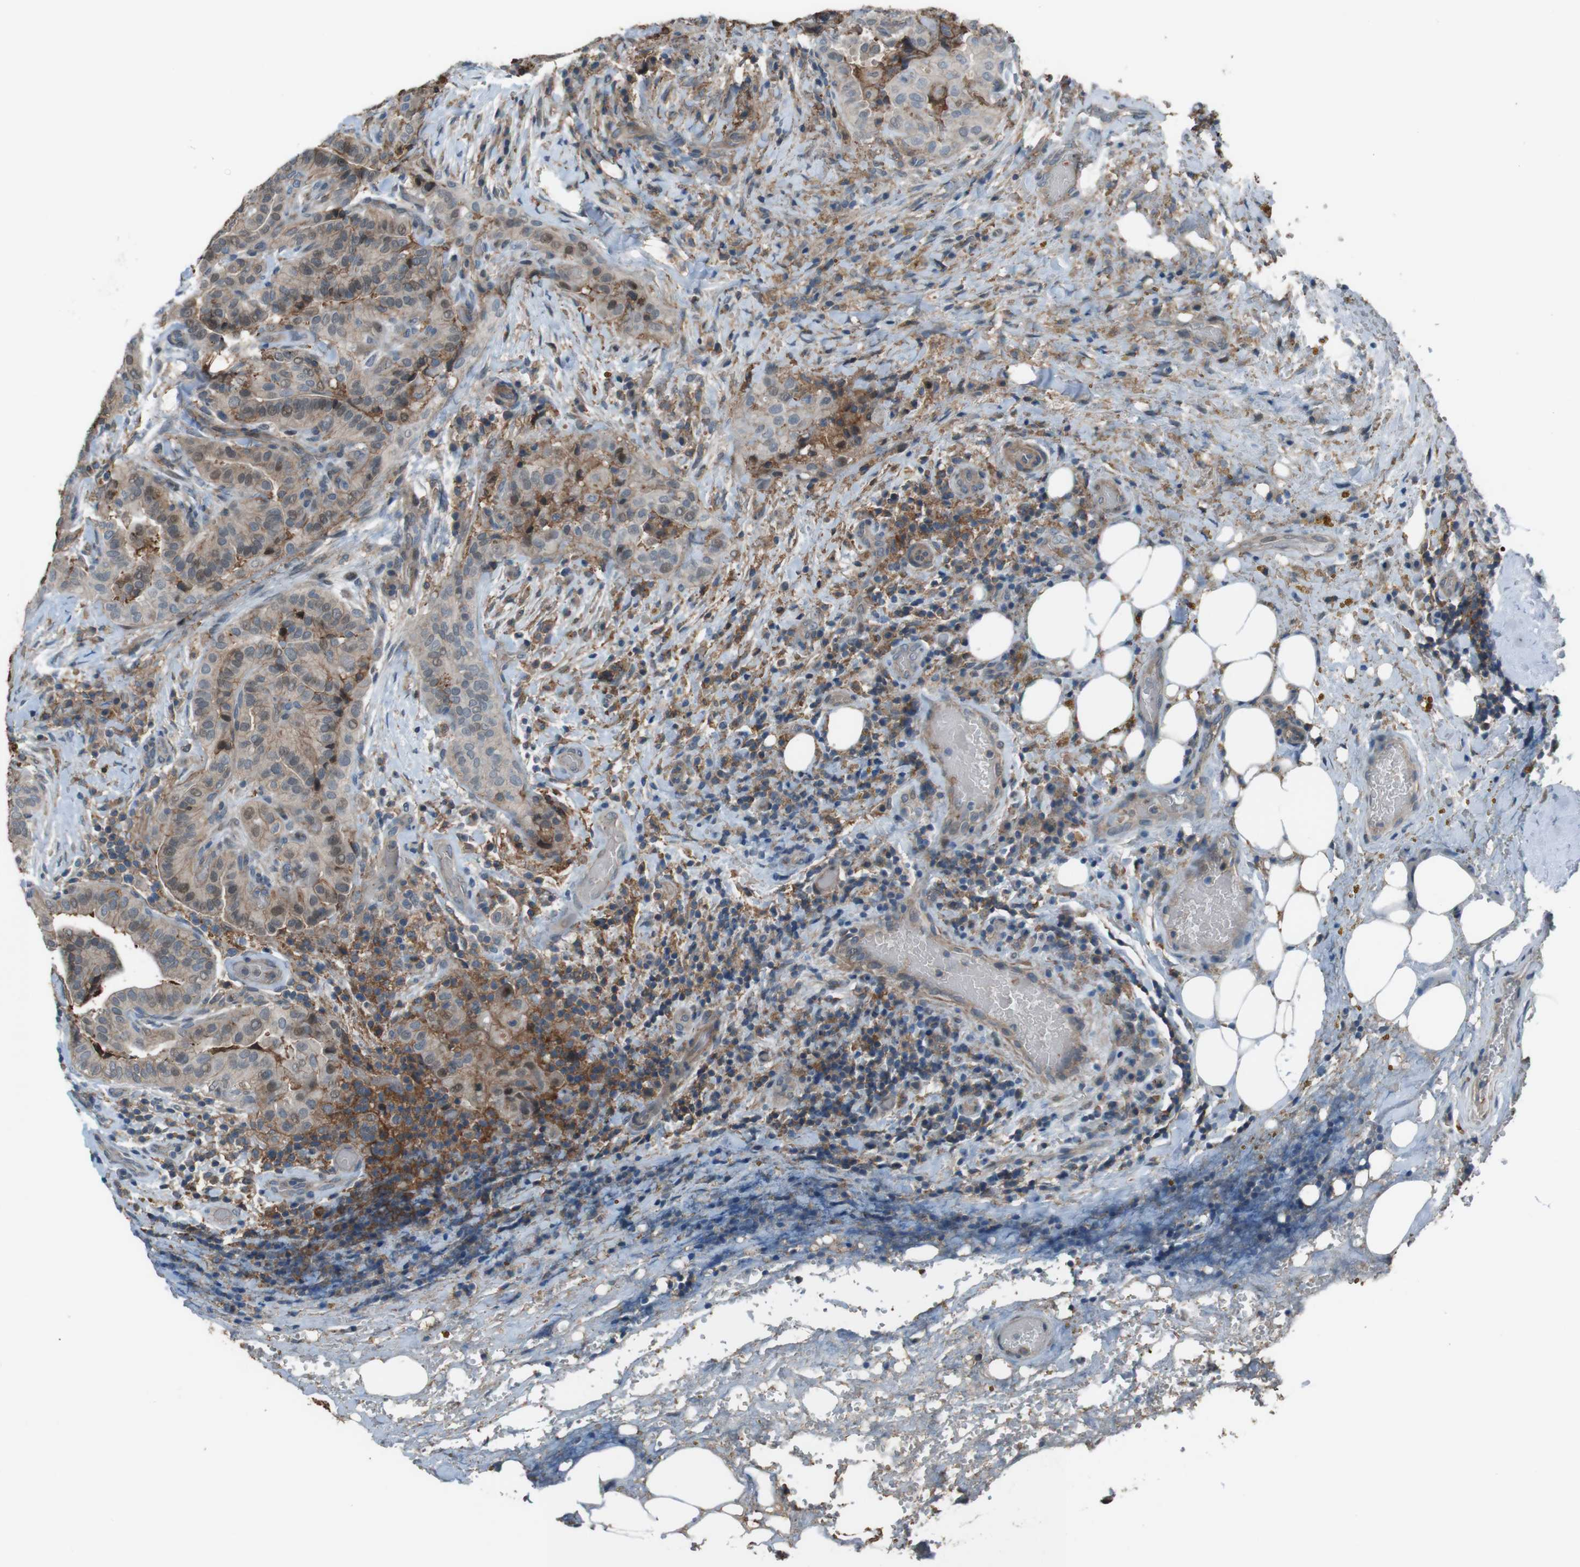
{"staining": {"intensity": "weak", "quantity": "25%-75%", "location": "cytoplasmic/membranous"}, "tissue": "thyroid cancer", "cell_type": "Tumor cells", "image_type": "cancer", "snomed": [{"axis": "morphology", "description": "Papillary adenocarcinoma, NOS"}, {"axis": "topography", "description": "Thyroid gland"}], "caption": "This image displays immunohistochemistry staining of human thyroid cancer, with low weak cytoplasmic/membranous expression in about 25%-75% of tumor cells.", "gene": "ATP2B1", "patient": {"sex": "male", "age": 77}}